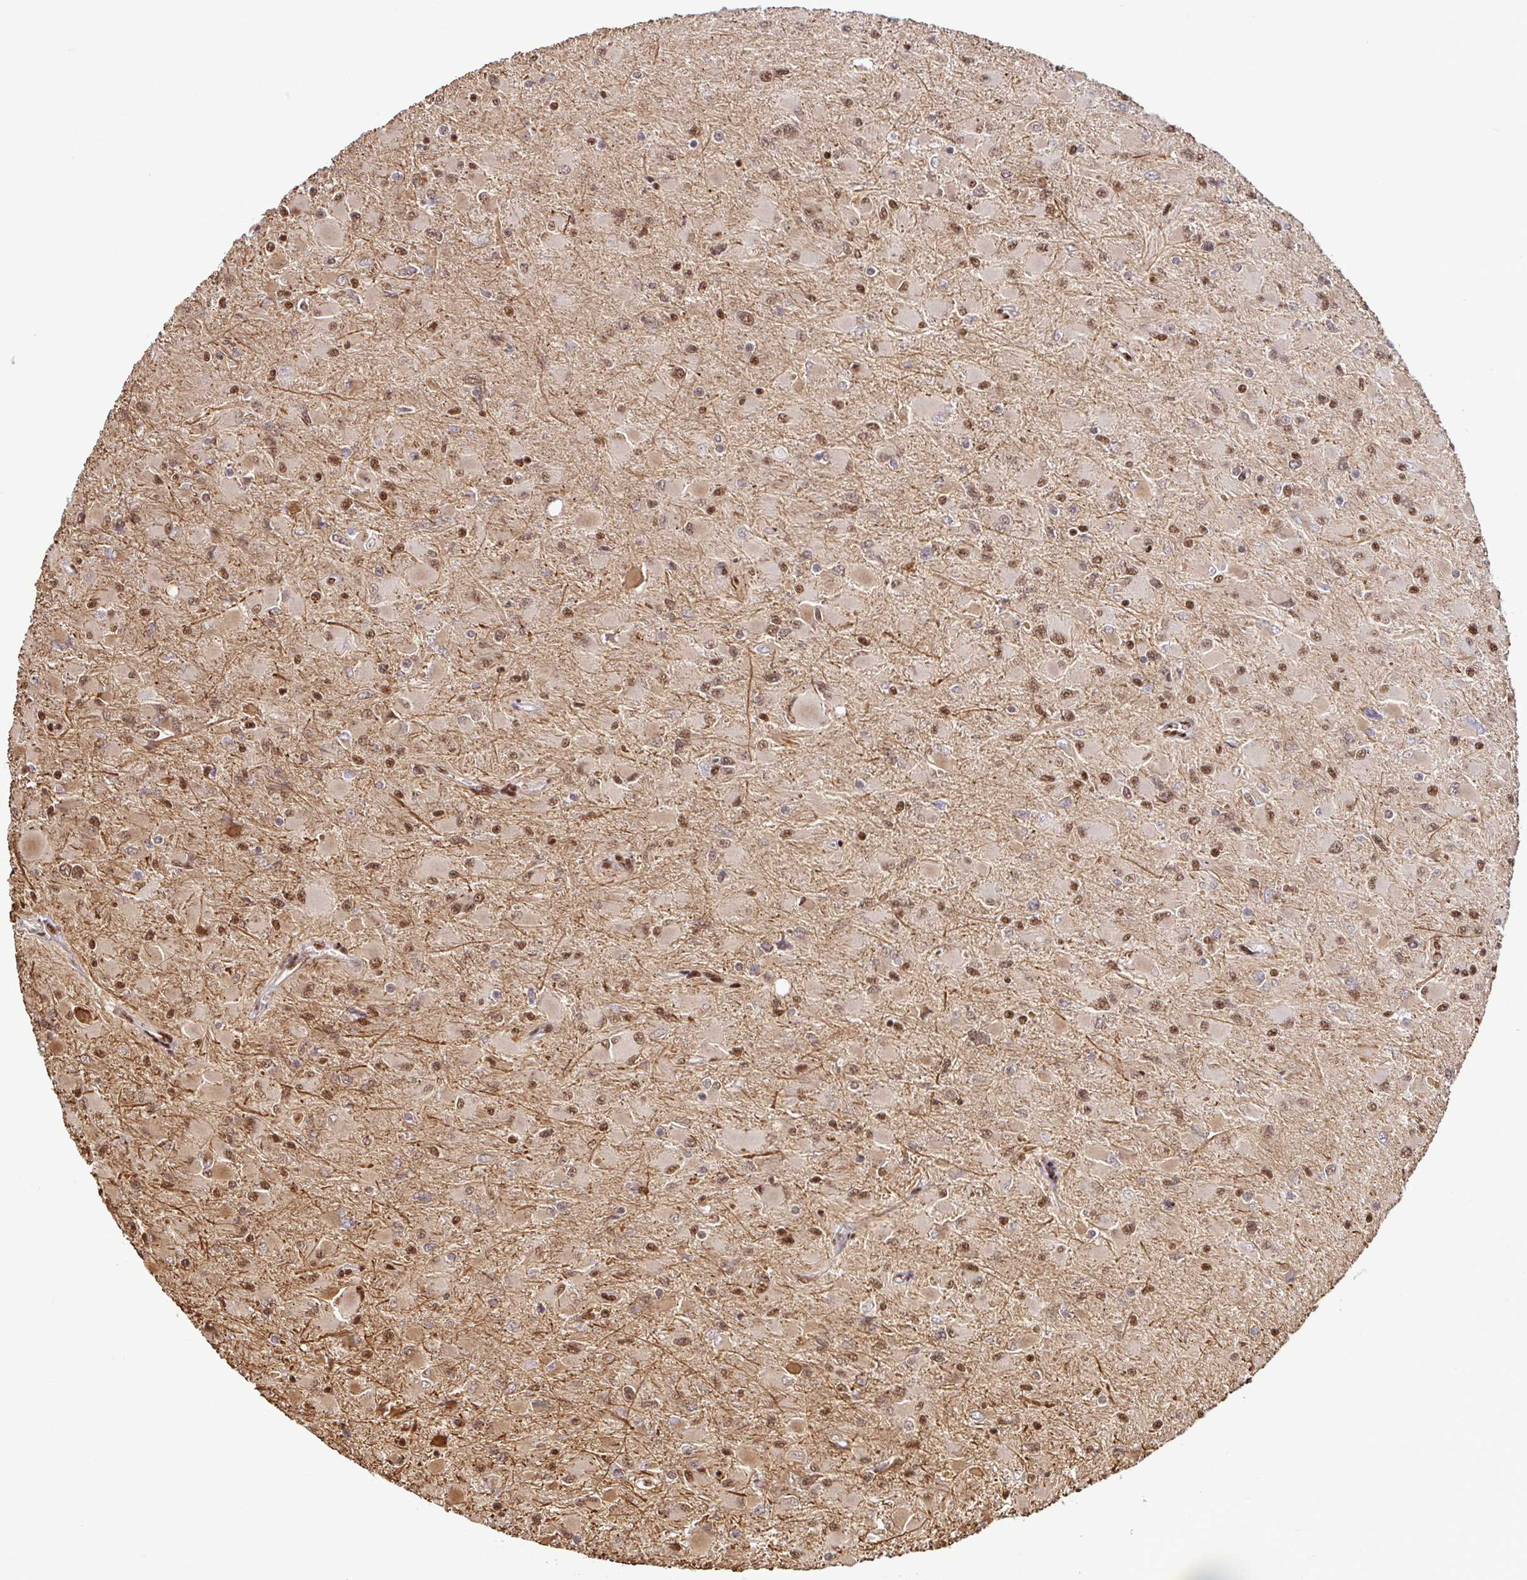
{"staining": {"intensity": "moderate", "quantity": ">75%", "location": "nuclear"}, "tissue": "glioma", "cell_type": "Tumor cells", "image_type": "cancer", "snomed": [{"axis": "morphology", "description": "Glioma, malignant, High grade"}, {"axis": "topography", "description": "Cerebral cortex"}], "caption": "Immunohistochemical staining of human malignant high-grade glioma displays medium levels of moderate nuclear positivity in approximately >75% of tumor cells. The staining is performed using DAB brown chromogen to label protein expression. The nuclei are counter-stained blue using hematoxylin.", "gene": "SP3", "patient": {"sex": "female", "age": 36}}